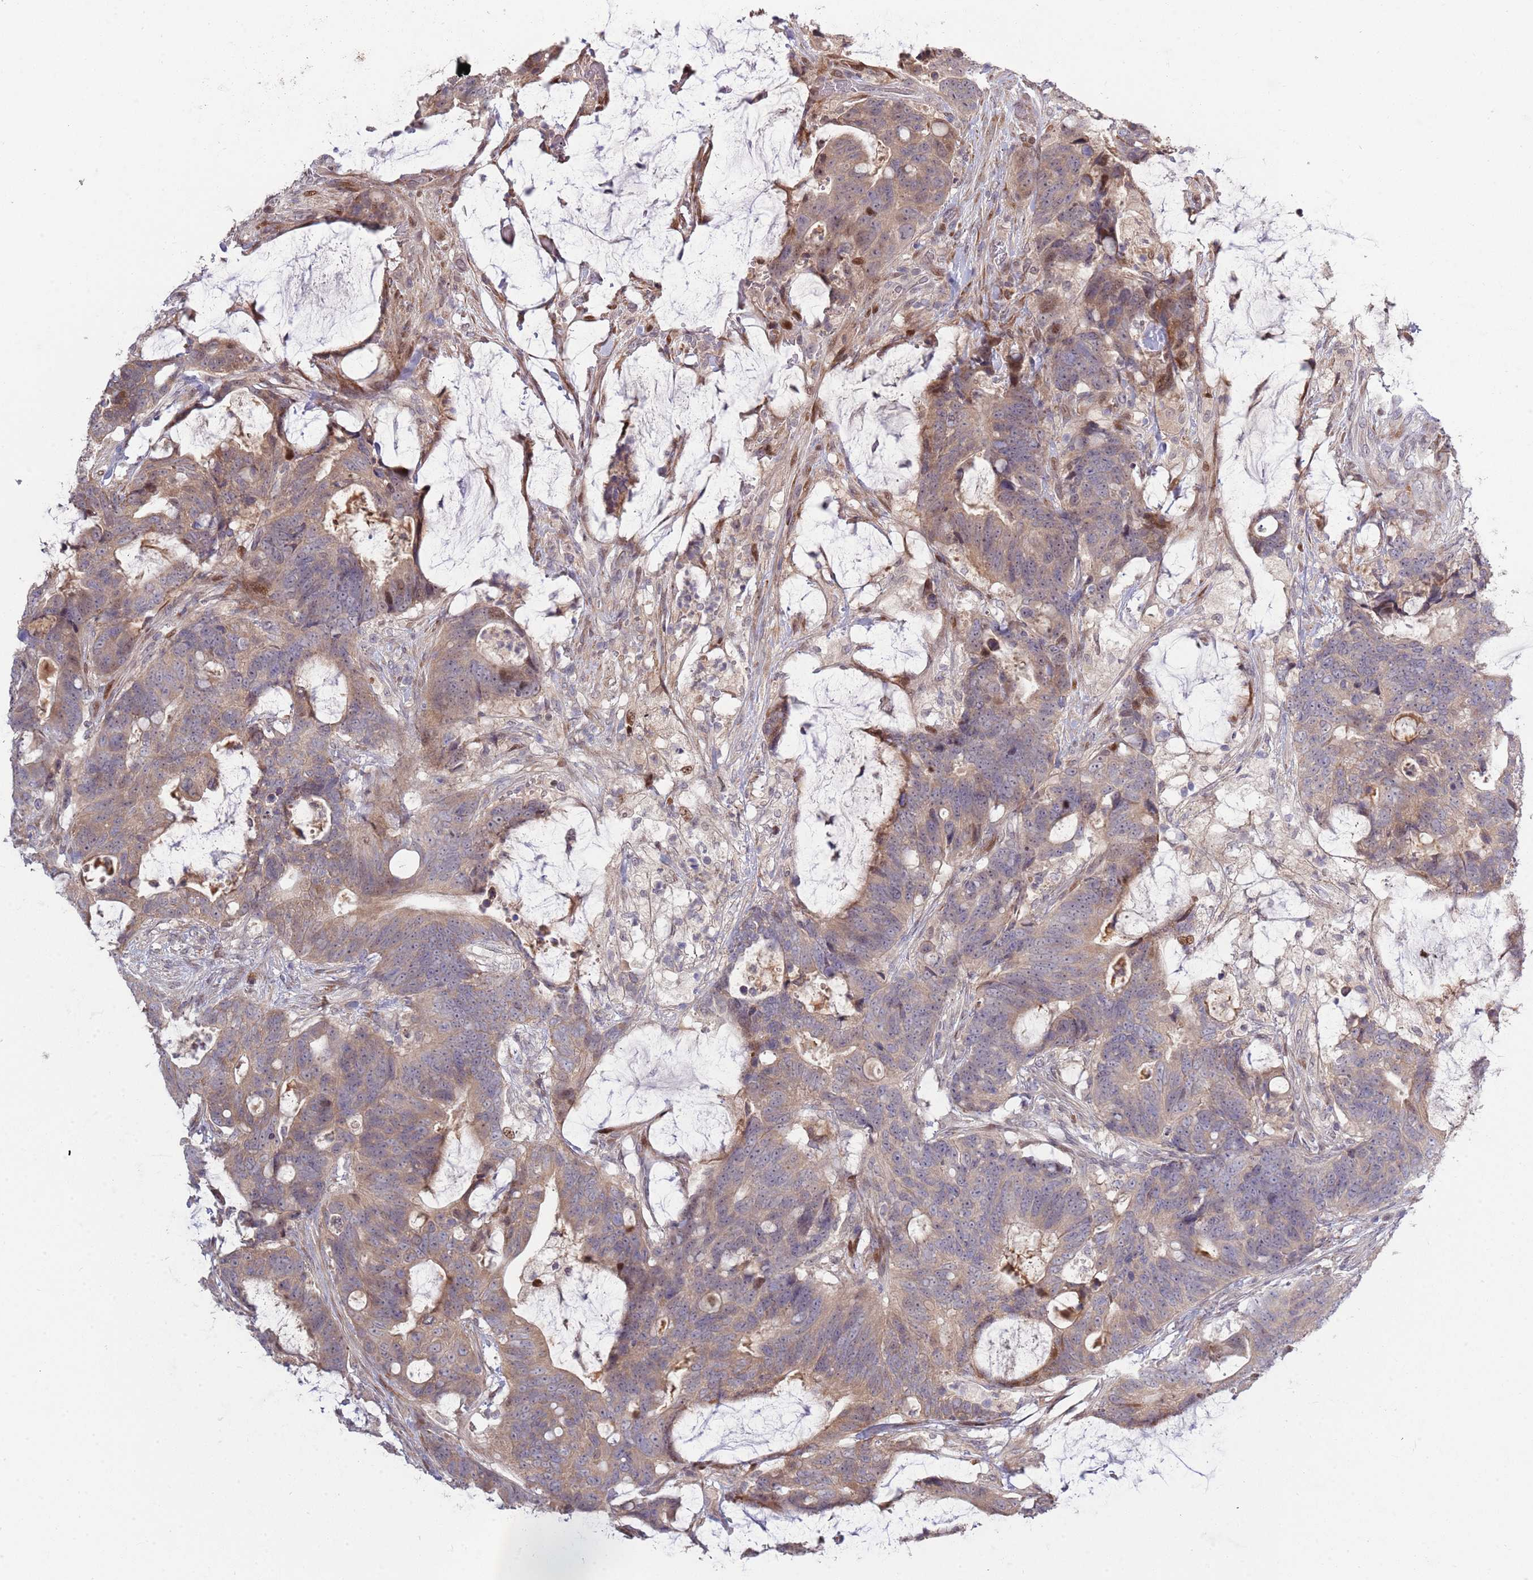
{"staining": {"intensity": "weak", "quantity": ">75%", "location": "cytoplasmic/membranous,nuclear"}, "tissue": "colorectal cancer", "cell_type": "Tumor cells", "image_type": "cancer", "snomed": [{"axis": "morphology", "description": "Adenocarcinoma, NOS"}, {"axis": "topography", "description": "Colon"}], "caption": "Protein staining of colorectal cancer tissue exhibits weak cytoplasmic/membranous and nuclear positivity in approximately >75% of tumor cells.", "gene": "SYNDIG1L", "patient": {"sex": "female", "age": 82}}